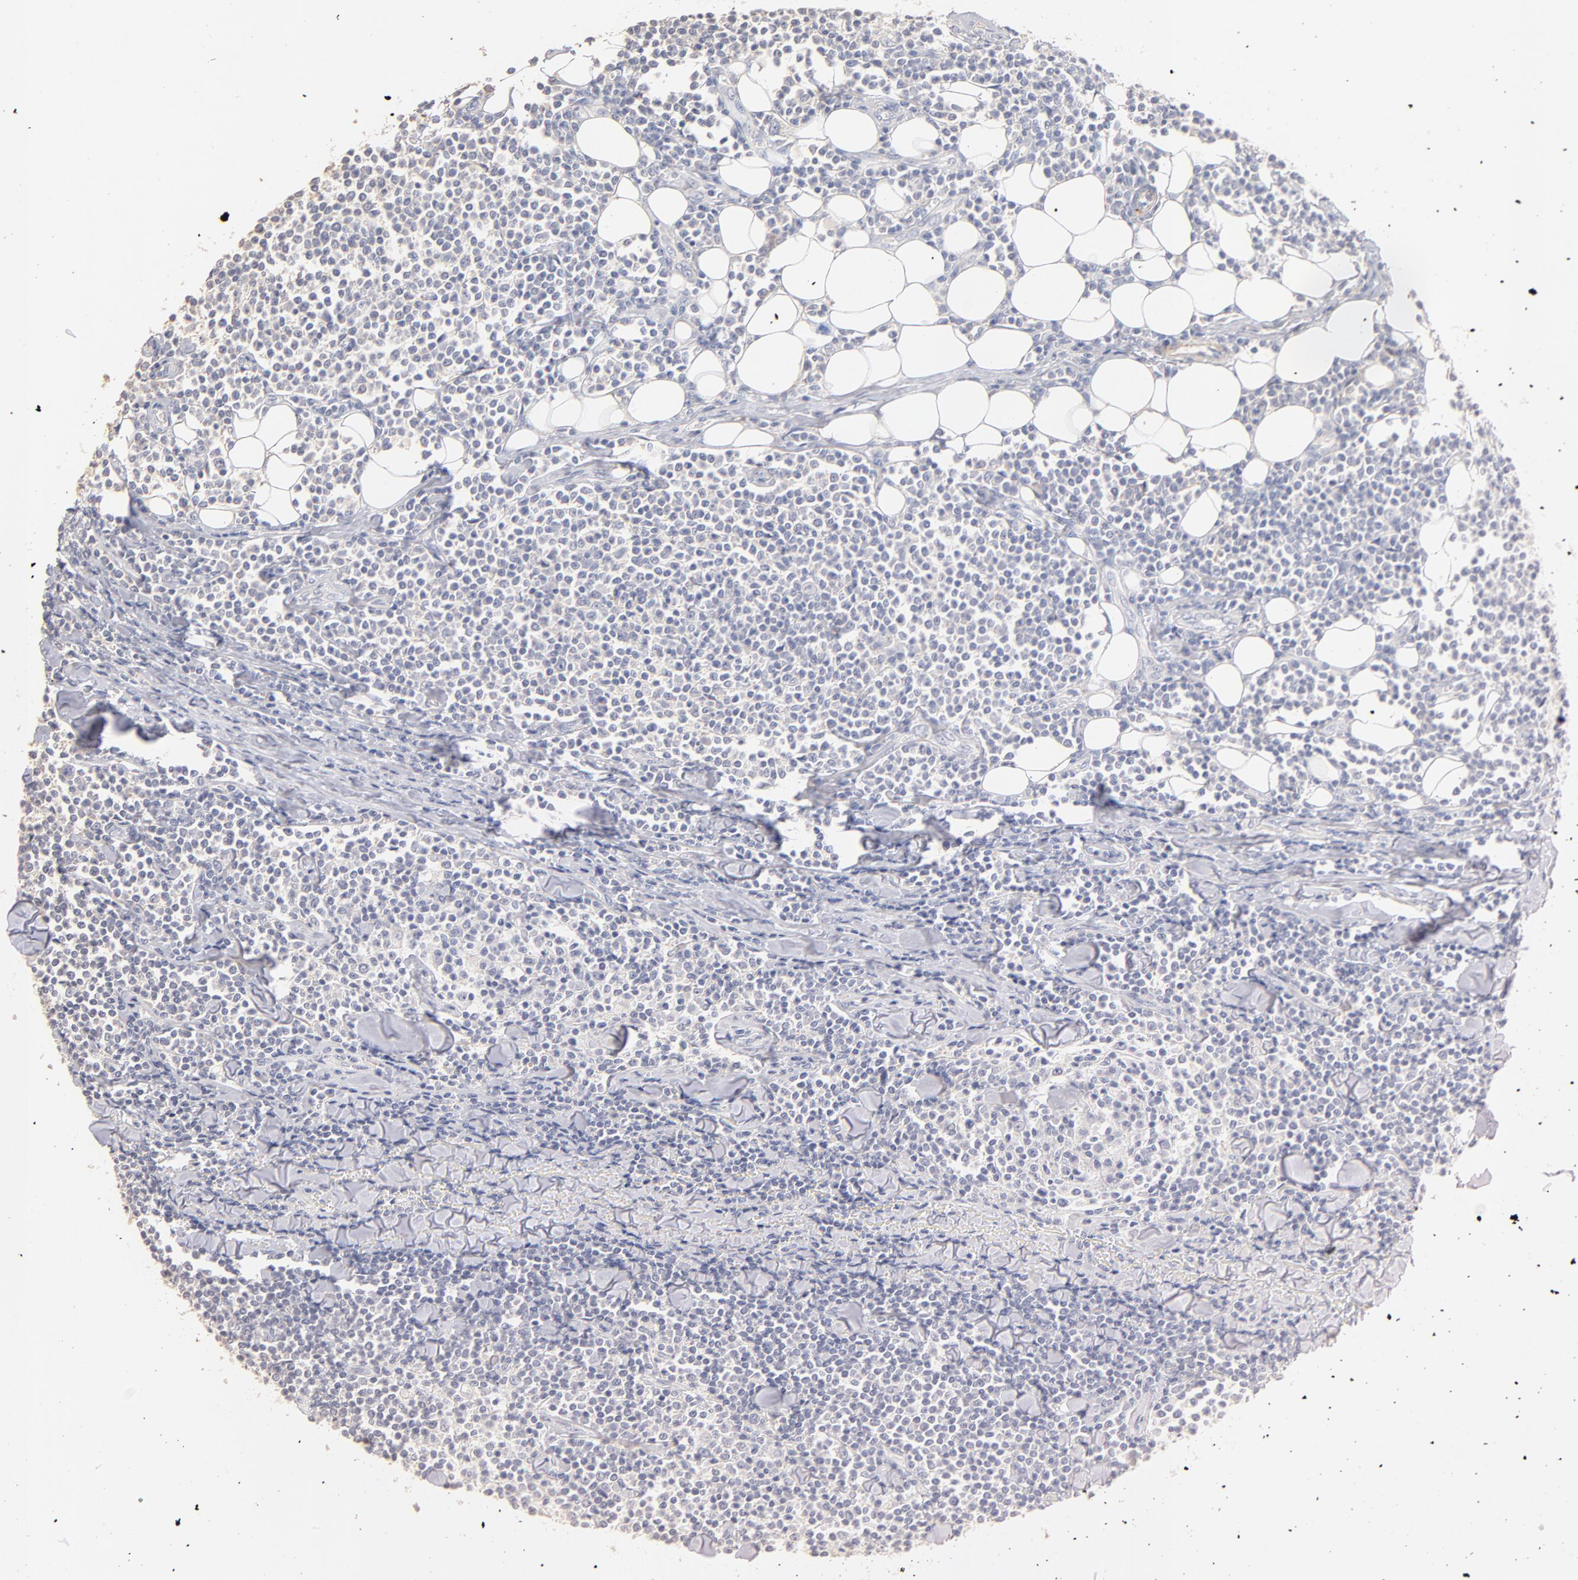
{"staining": {"intensity": "negative", "quantity": "none", "location": "none"}, "tissue": "lymphoma", "cell_type": "Tumor cells", "image_type": "cancer", "snomed": [{"axis": "morphology", "description": "Malignant lymphoma, non-Hodgkin's type, Low grade"}, {"axis": "topography", "description": "Spleen"}], "caption": "Lymphoma was stained to show a protein in brown. There is no significant expression in tumor cells.", "gene": "ITGA8", "patient": {"sex": "female", "age": 64}}